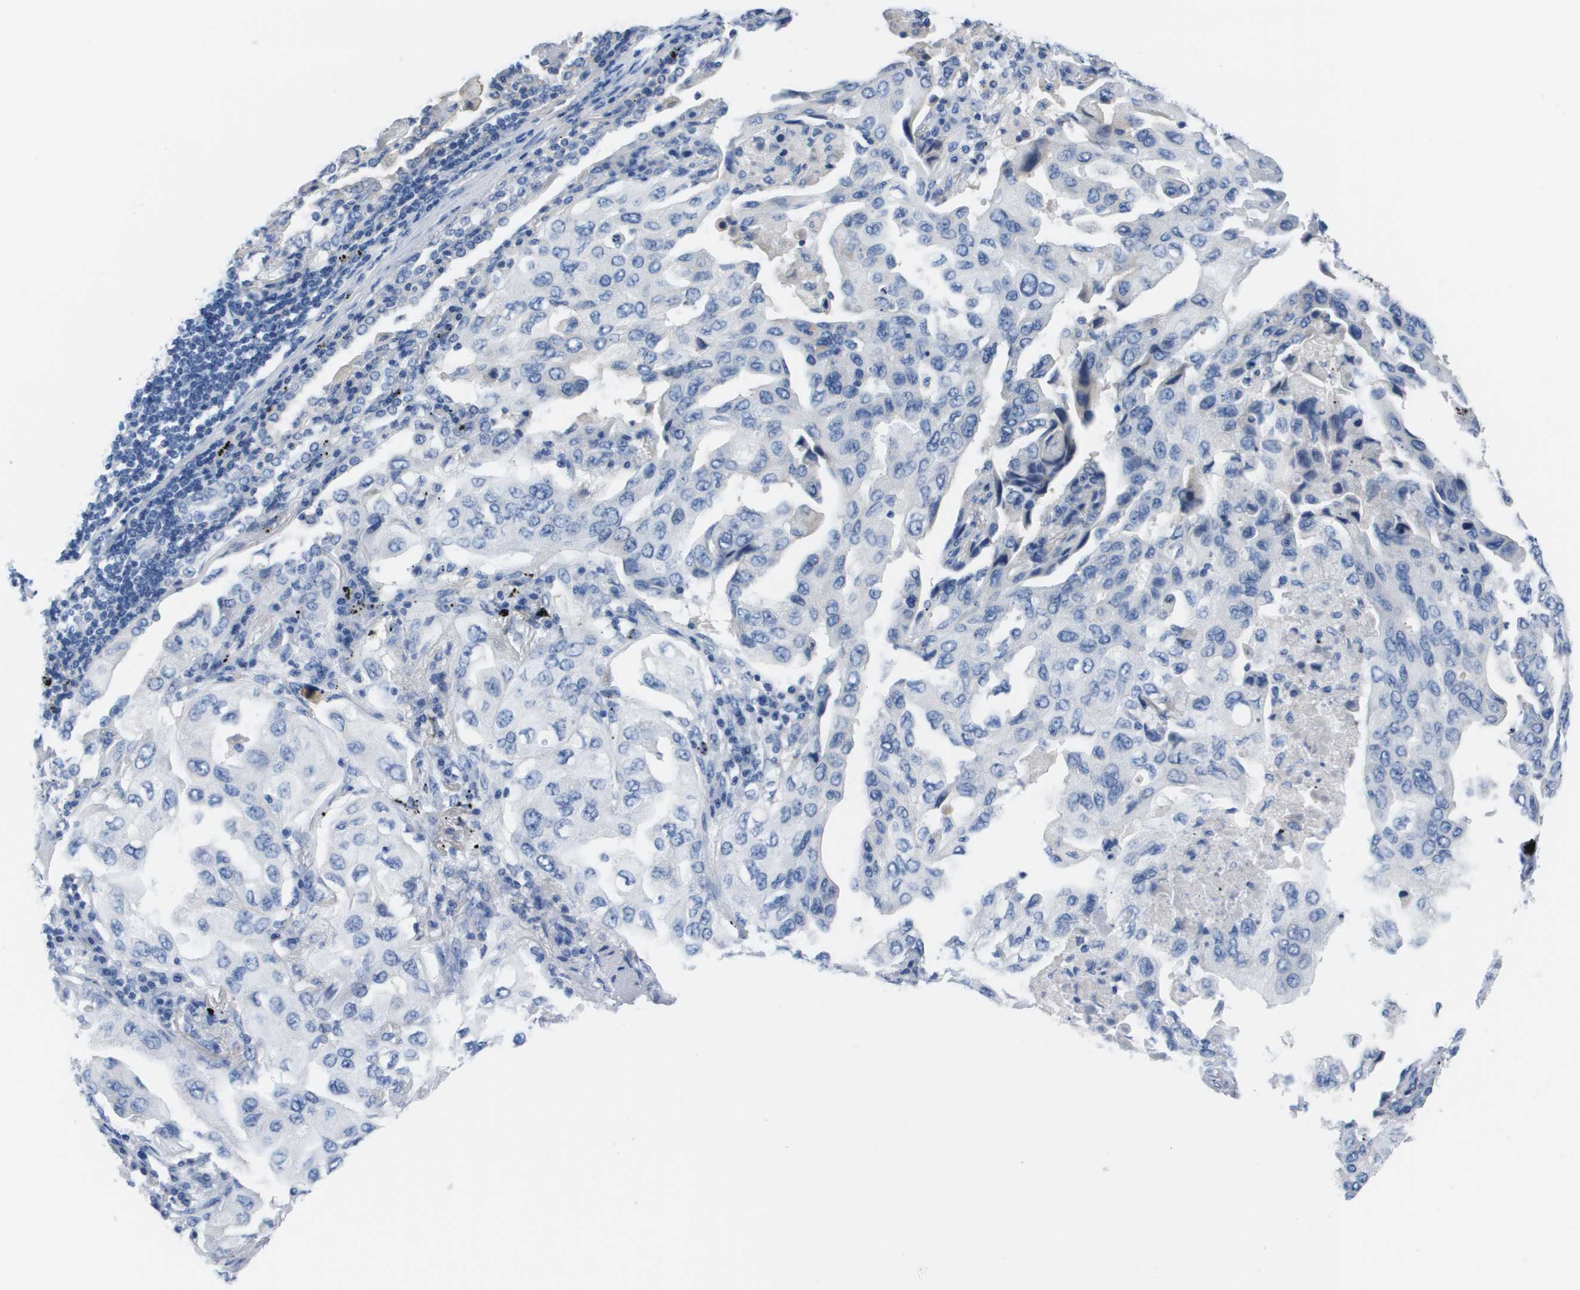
{"staining": {"intensity": "negative", "quantity": "none", "location": "none"}, "tissue": "lung cancer", "cell_type": "Tumor cells", "image_type": "cancer", "snomed": [{"axis": "morphology", "description": "Adenocarcinoma, NOS"}, {"axis": "topography", "description": "Lung"}], "caption": "Immunohistochemistry of adenocarcinoma (lung) reveals no expression in tumor cells.", "gene": "APOA1", "patient": {"sex": "female", "age": 65}}